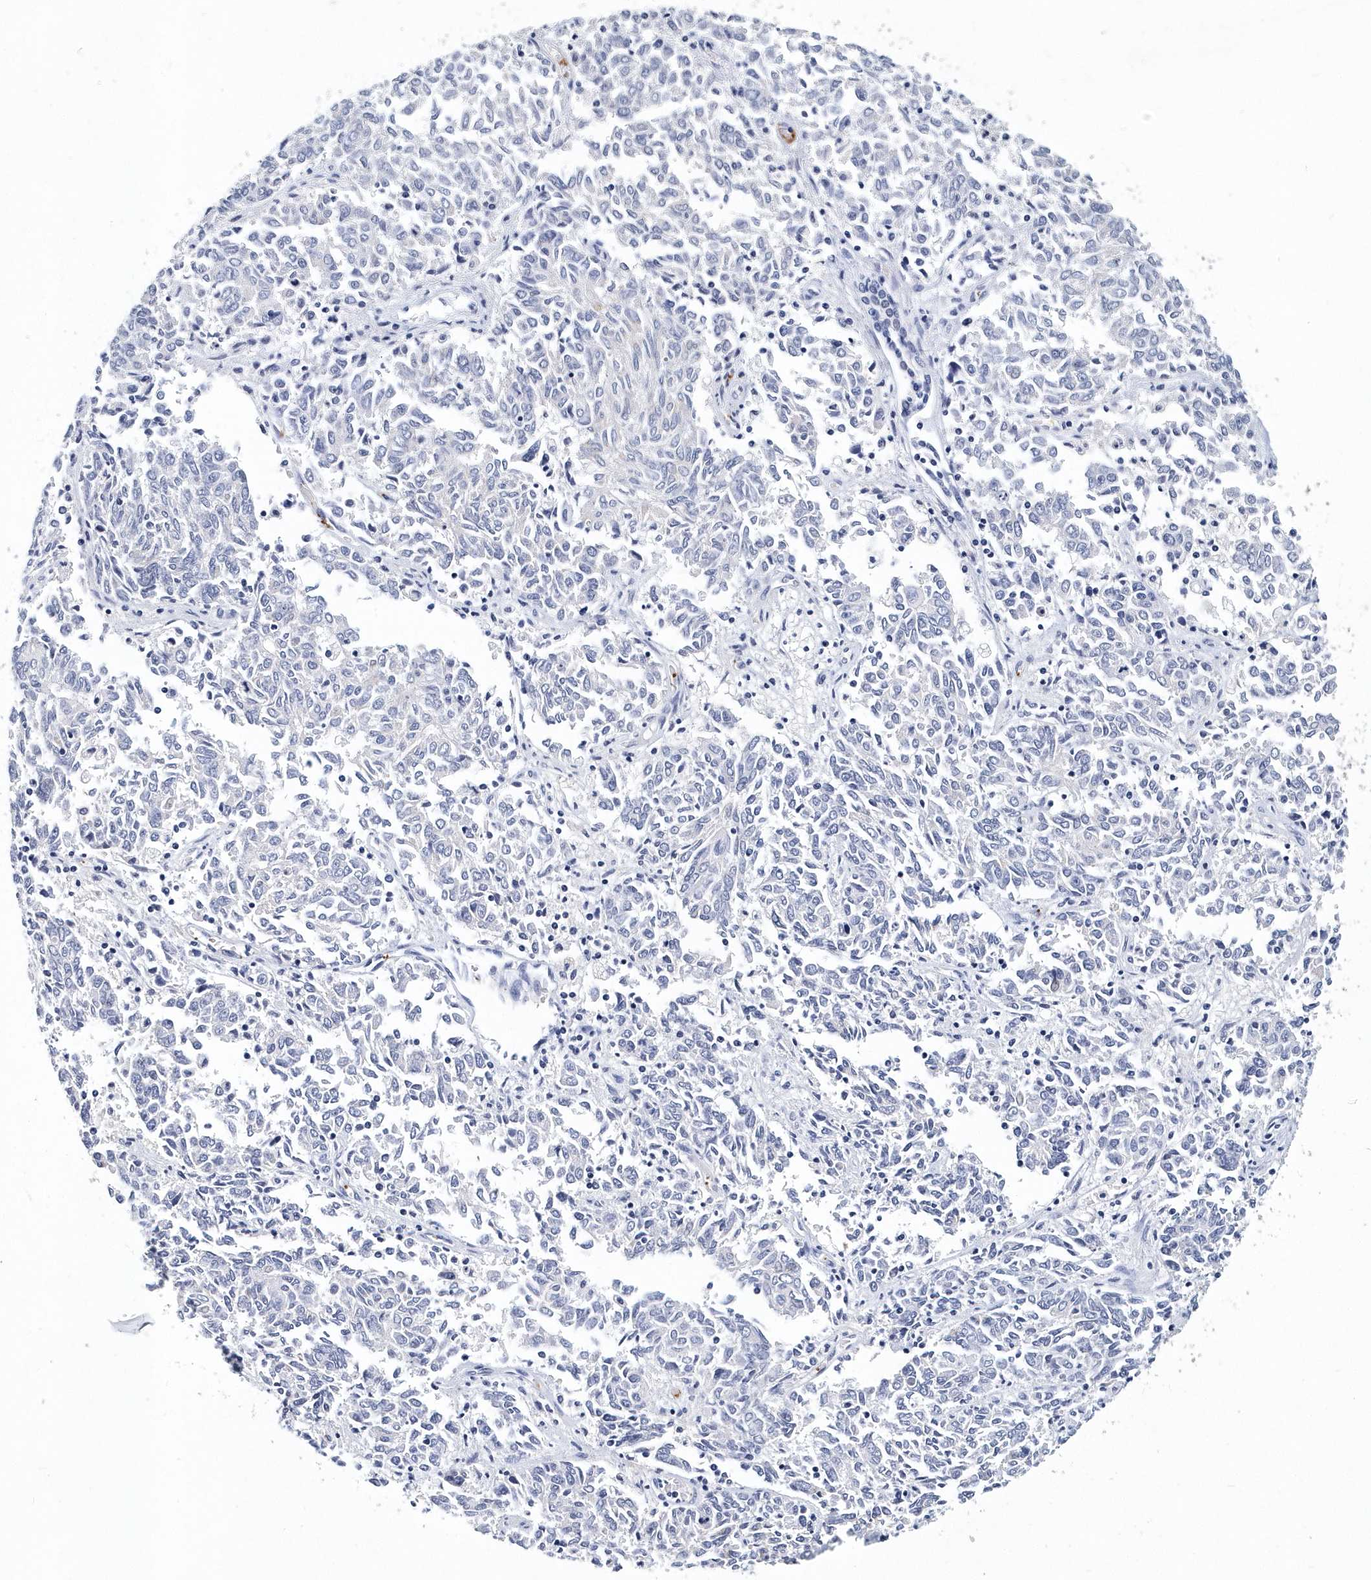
{"staining": {"intensity": "negative", "quantity": "none", "location": "none"}, "tissue": "endometrial cancer", "cell_type": "Tumor cells", "image_type": "cancer", "snomed": [{"axis": "morphology", "description": "Adenocarcinoma, NOS"}, {"axis": "topography", "description": "Endometrium"}], "caption": "A photomicrograph of endometrial adenocarcinoma stained for a protein demonstrates no brown staining in tumor cells.", "gene": "ITGA2B", "patient": {"sex": "female", "age": 80}}